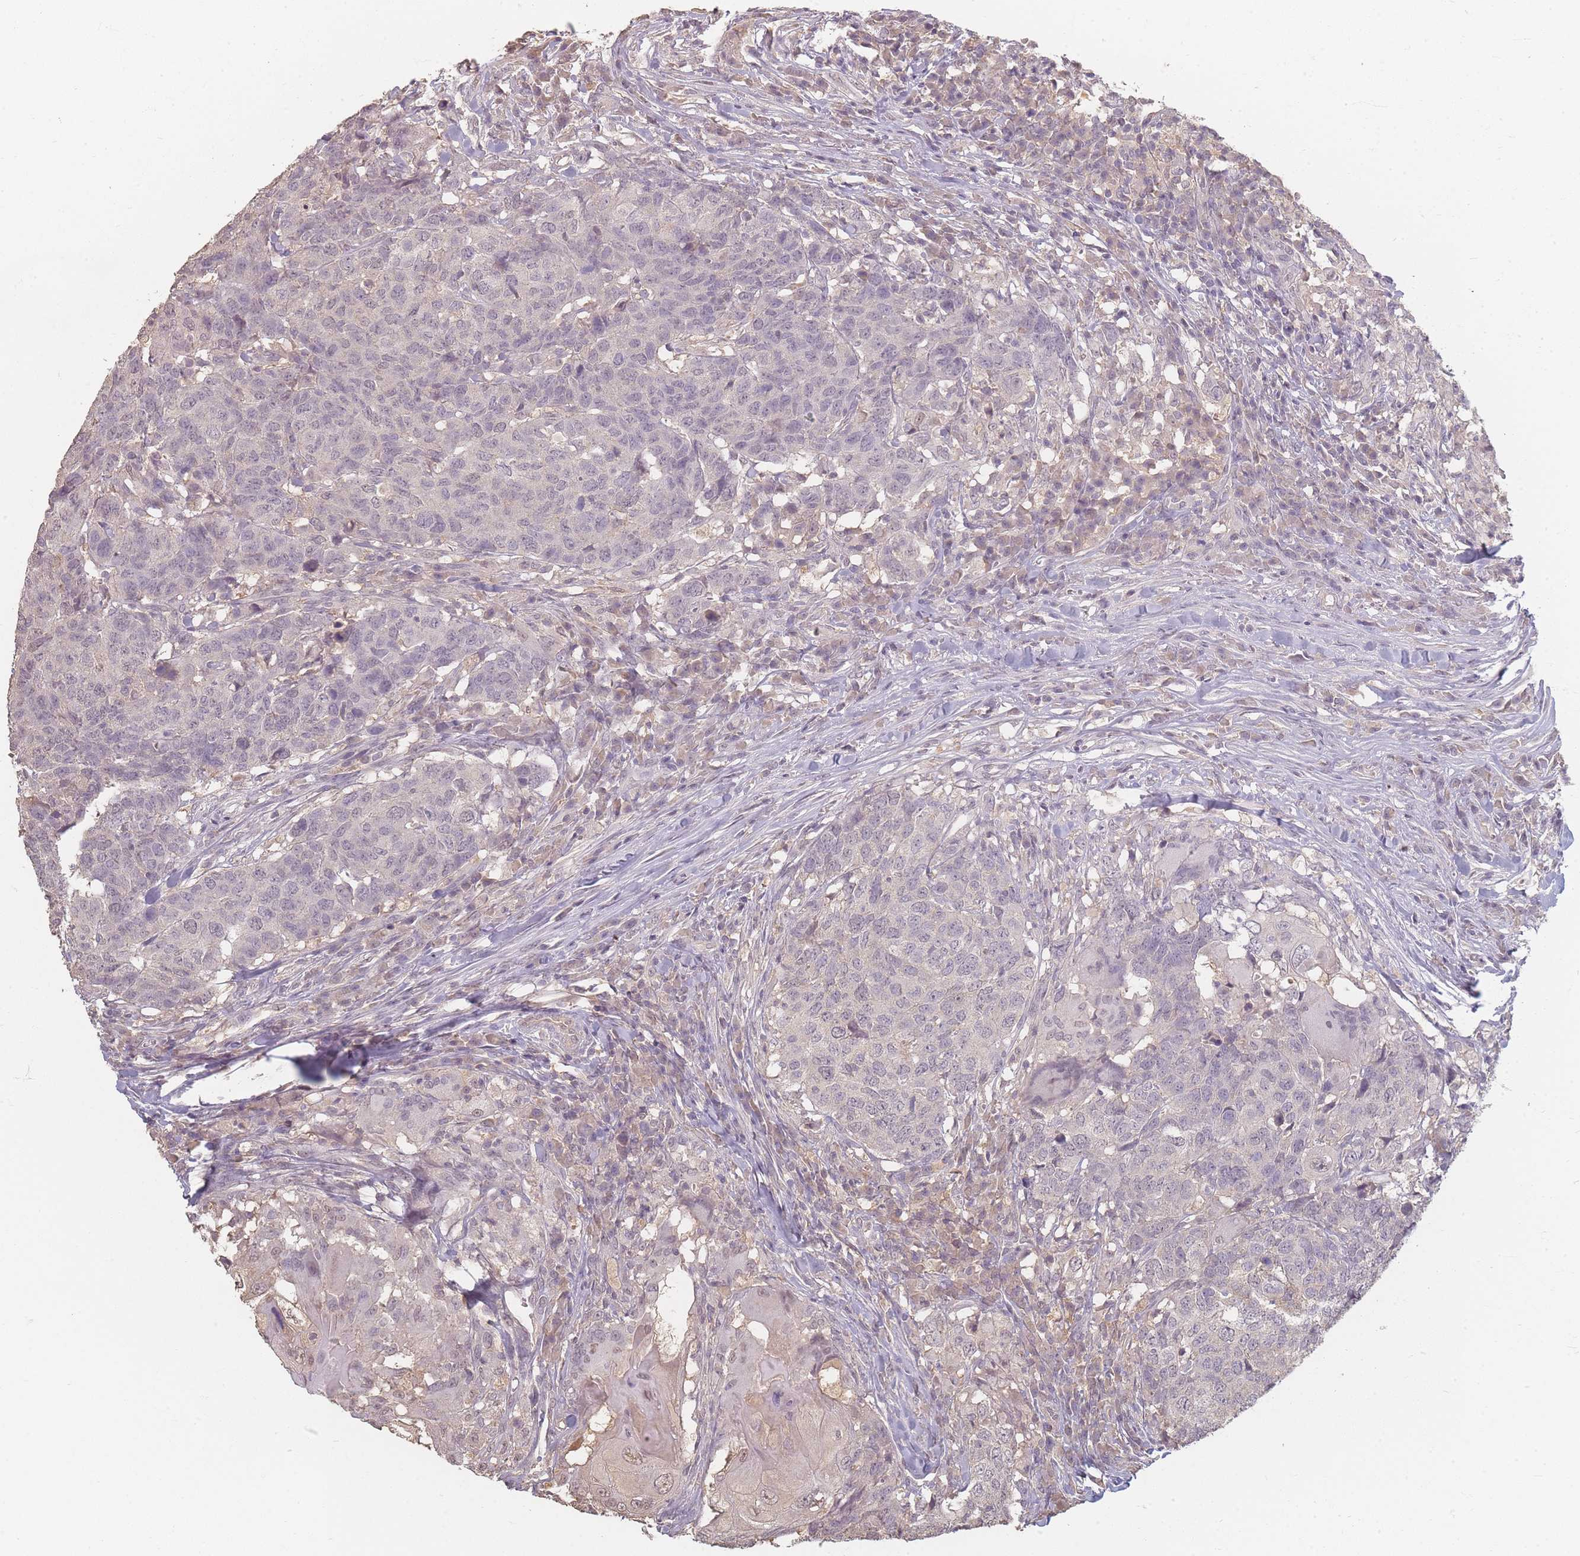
{"staining": {"intensity": "weak", "quantity": "<25%", "location": "nuclear"}, "tissue": "head and neck cancer", "cell_type": "Tumor cells", "image_type": "cancer", "snomed": [{"axis": "morphology", "description": "Normal tissue, NOS"}, {"axis": "morphology", "description": "Squamous cell carcinoma, NOS"}, {"axis": "topography", "description": "Skeletal muscle"}, {"axis": "topography", "description": "Vascular tissue"}, {"axis": "topography", "description": "Peripheral nerve tissue"}, {"axis": "topography", "description": "Head-Neck"}], "caption": "The photomicrograph exhibits no significant positivity in tumor cells of head and neck squamous cell carcinoma.", "gene": "RFTN1", "patient": {"sex": "male", "age": 66}}